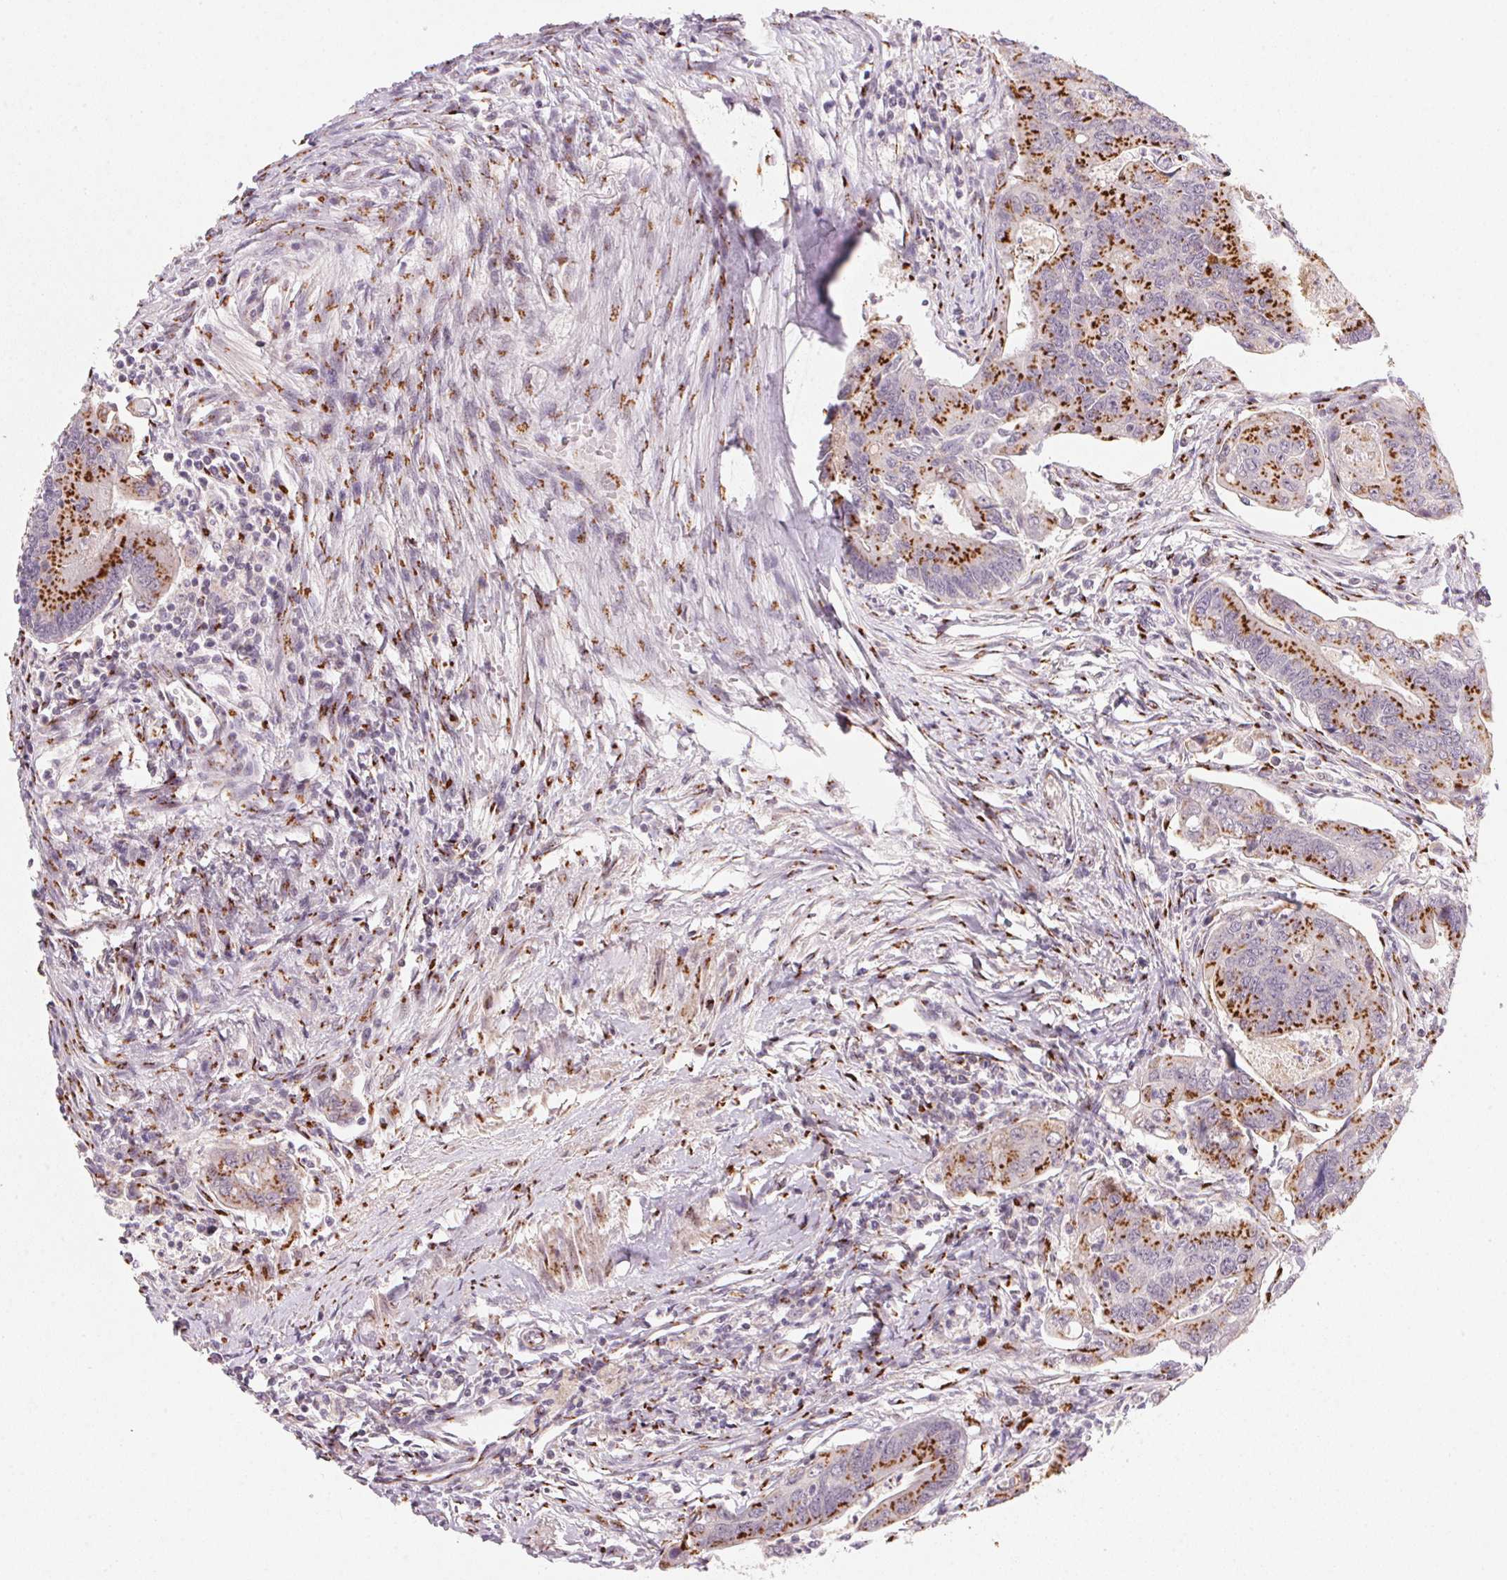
{"staining": {"intensity": "strong", "quantity": ">75%", "location": "cytoplasmic/membranous"}, "tissue": "colorectal cancer", "cell_type": "Tumor cells", "image_type": "cancer", "snomed": [{"axis": "morphology", "description": "Adenocarcinoma, NOS"}, {"axis": "topography", "description": "Colon"}], "caption": "This is an image of IHC staining of colorectal cancer, which shows strong staining in the cytoplasmic/membranous of tumor cells.", "gene": "RAB22A", "patient": {"sex": "female", "age": 67}}